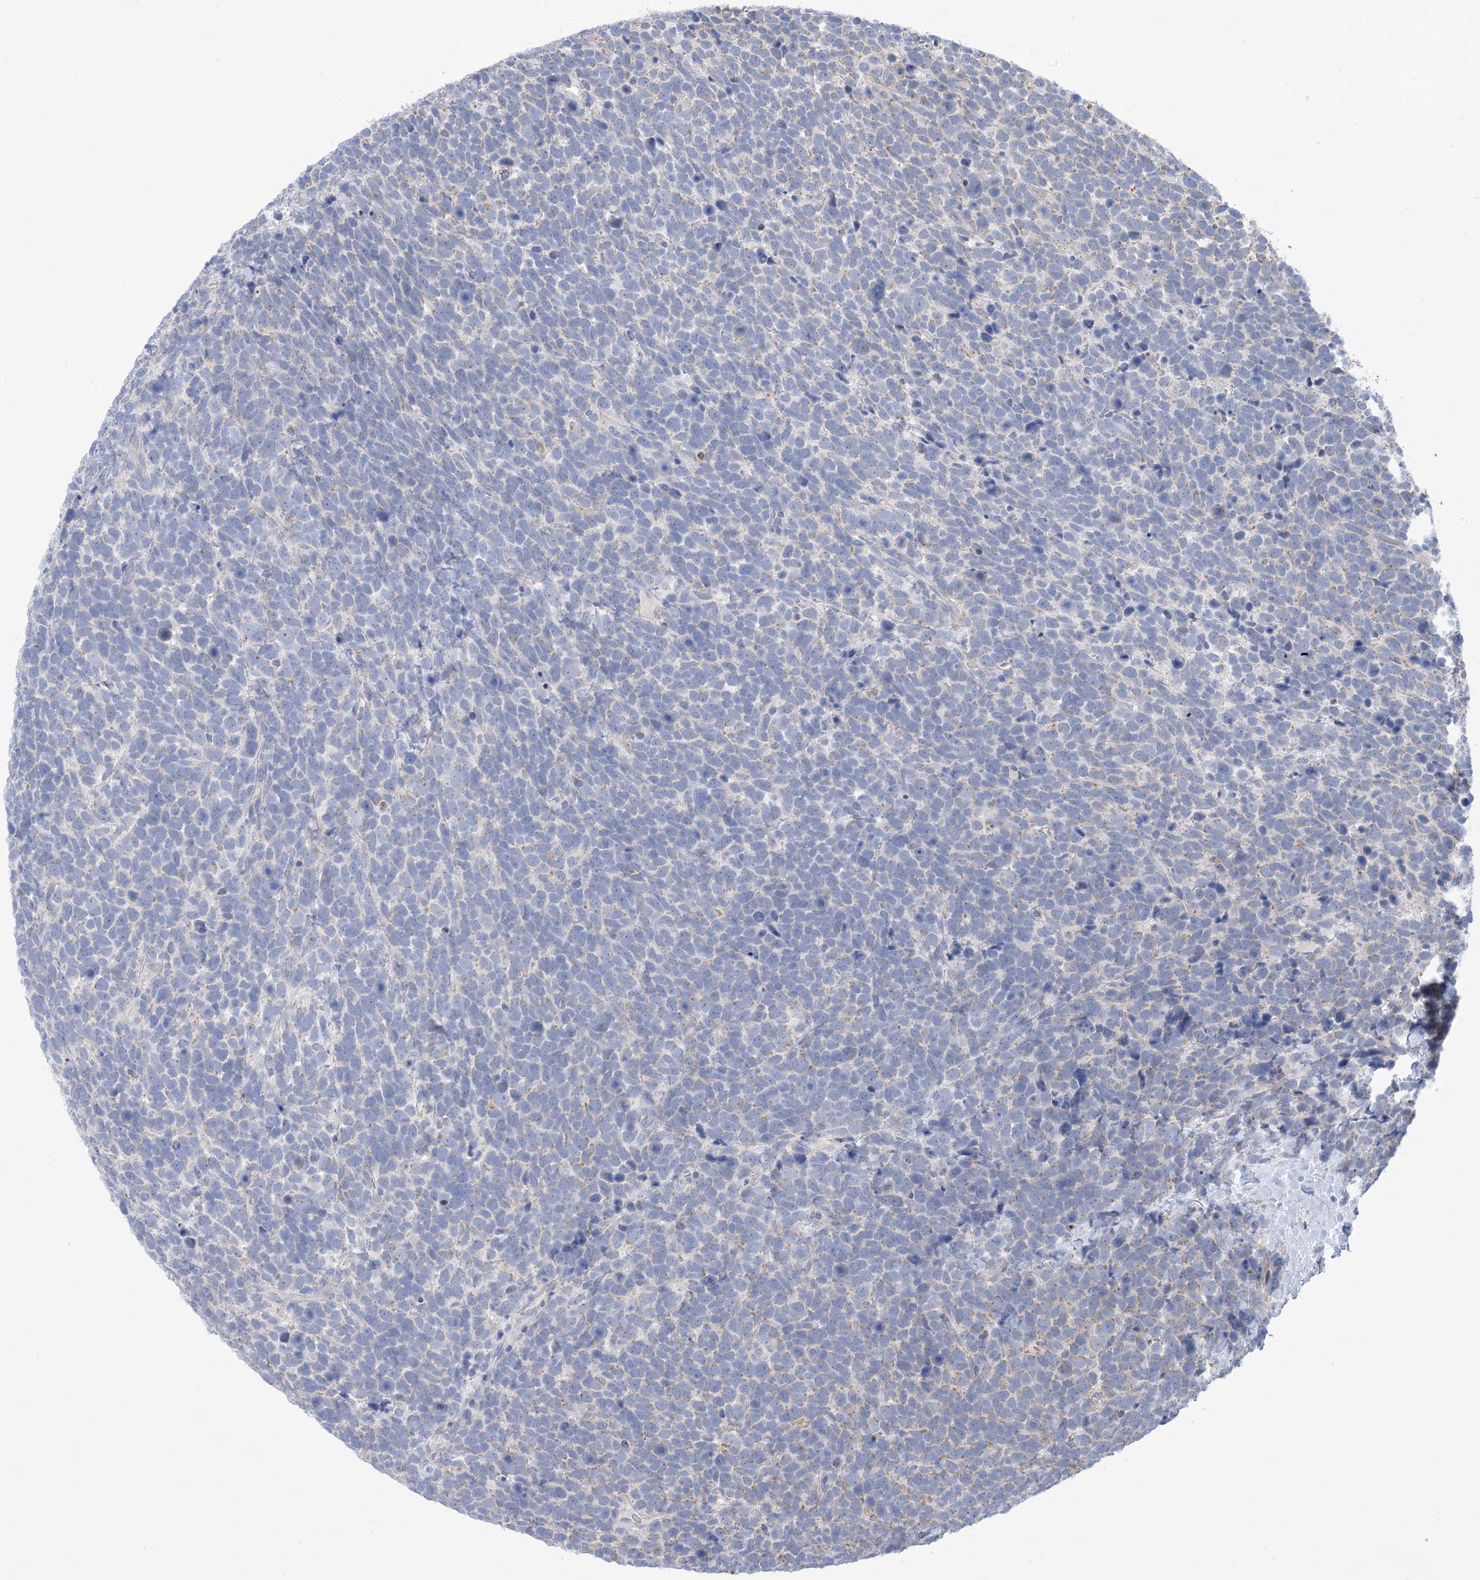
{"staining": {"intensity": "negative", "quantity": "none", "location": "none"}, "tissue": "urothelial cancer", "cell_type": "Tumor cells", "image_type": "cancer", "snomed": [{"axis": "morphology", "description": "Urothelial carcinoma, High grade"}, {"axis": "topography", "description": "Urinary bladder"}], "caption": "DAB immunohistochemical staining of high-grade urothelial carcinoma reveals no significant expression in tumor cells.", "gene": "CLEC16A", "patient": {"sex": "female", "age": 82}}